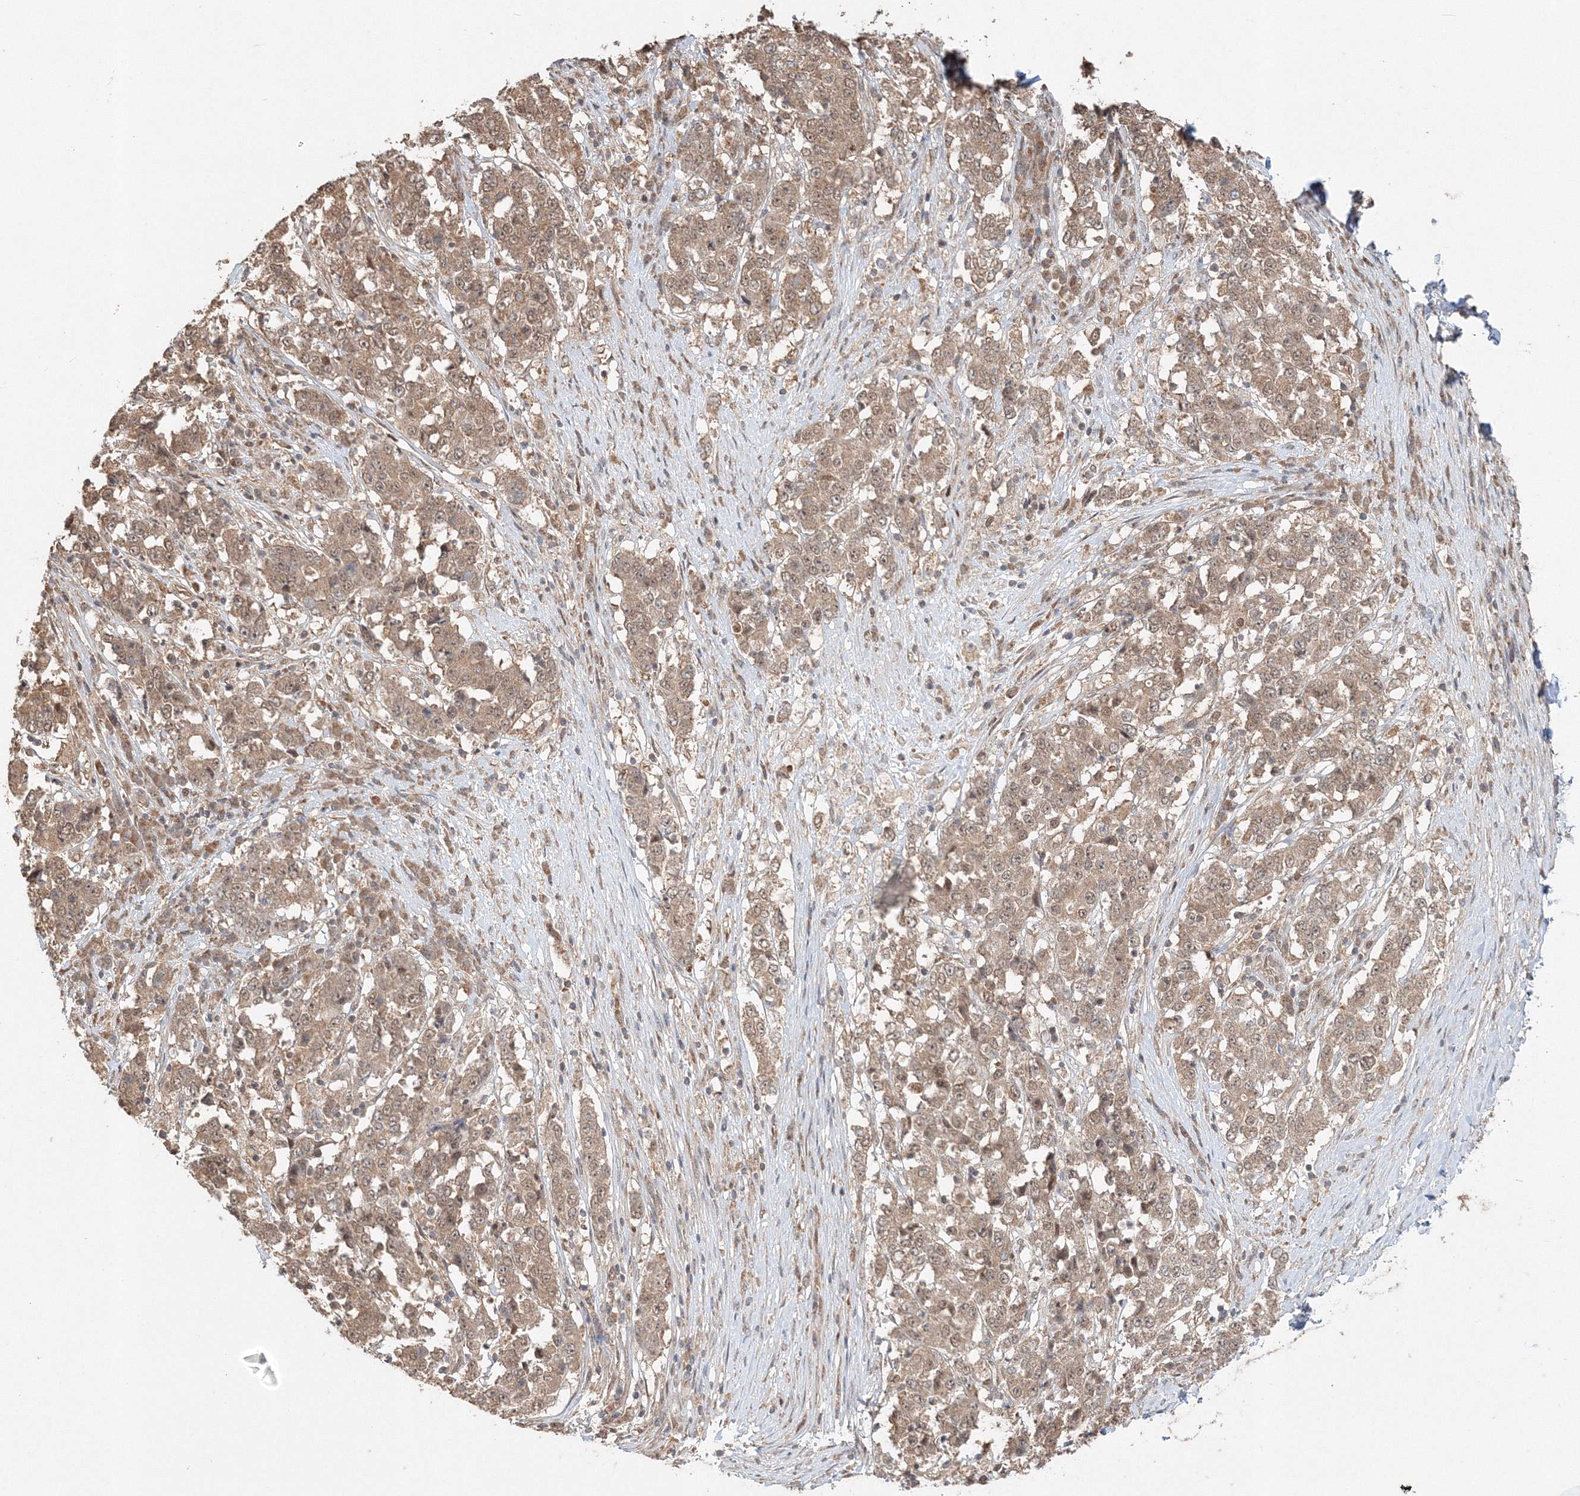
{"staining": {"intensity": "weak", "quantity": ">75%", "location": "cytoplasmic/membranous,nuclear"}, "tissue": "stomach cancer", "cell_type": "Tumor cells", "image_type": "cancer", "snomed": [{"axis": "morphology", "description": "Adenocarcinoma, NOS"}, {"axis": "topography", "description": "Stomach"}], "caption": "IHC (DAB (3,3'-diaminobenzidine)) staining of stomach cancer (adenocarcinoma) exhibits weak cytoplasmic/membranous and nuclear protein expression in approximately >75% of tumor cells. (DAB IHC, brown staining for protein, blue staining for nuclei).", "gene": "PSMD6", "patient": {"sex": "male", "age": 59}}